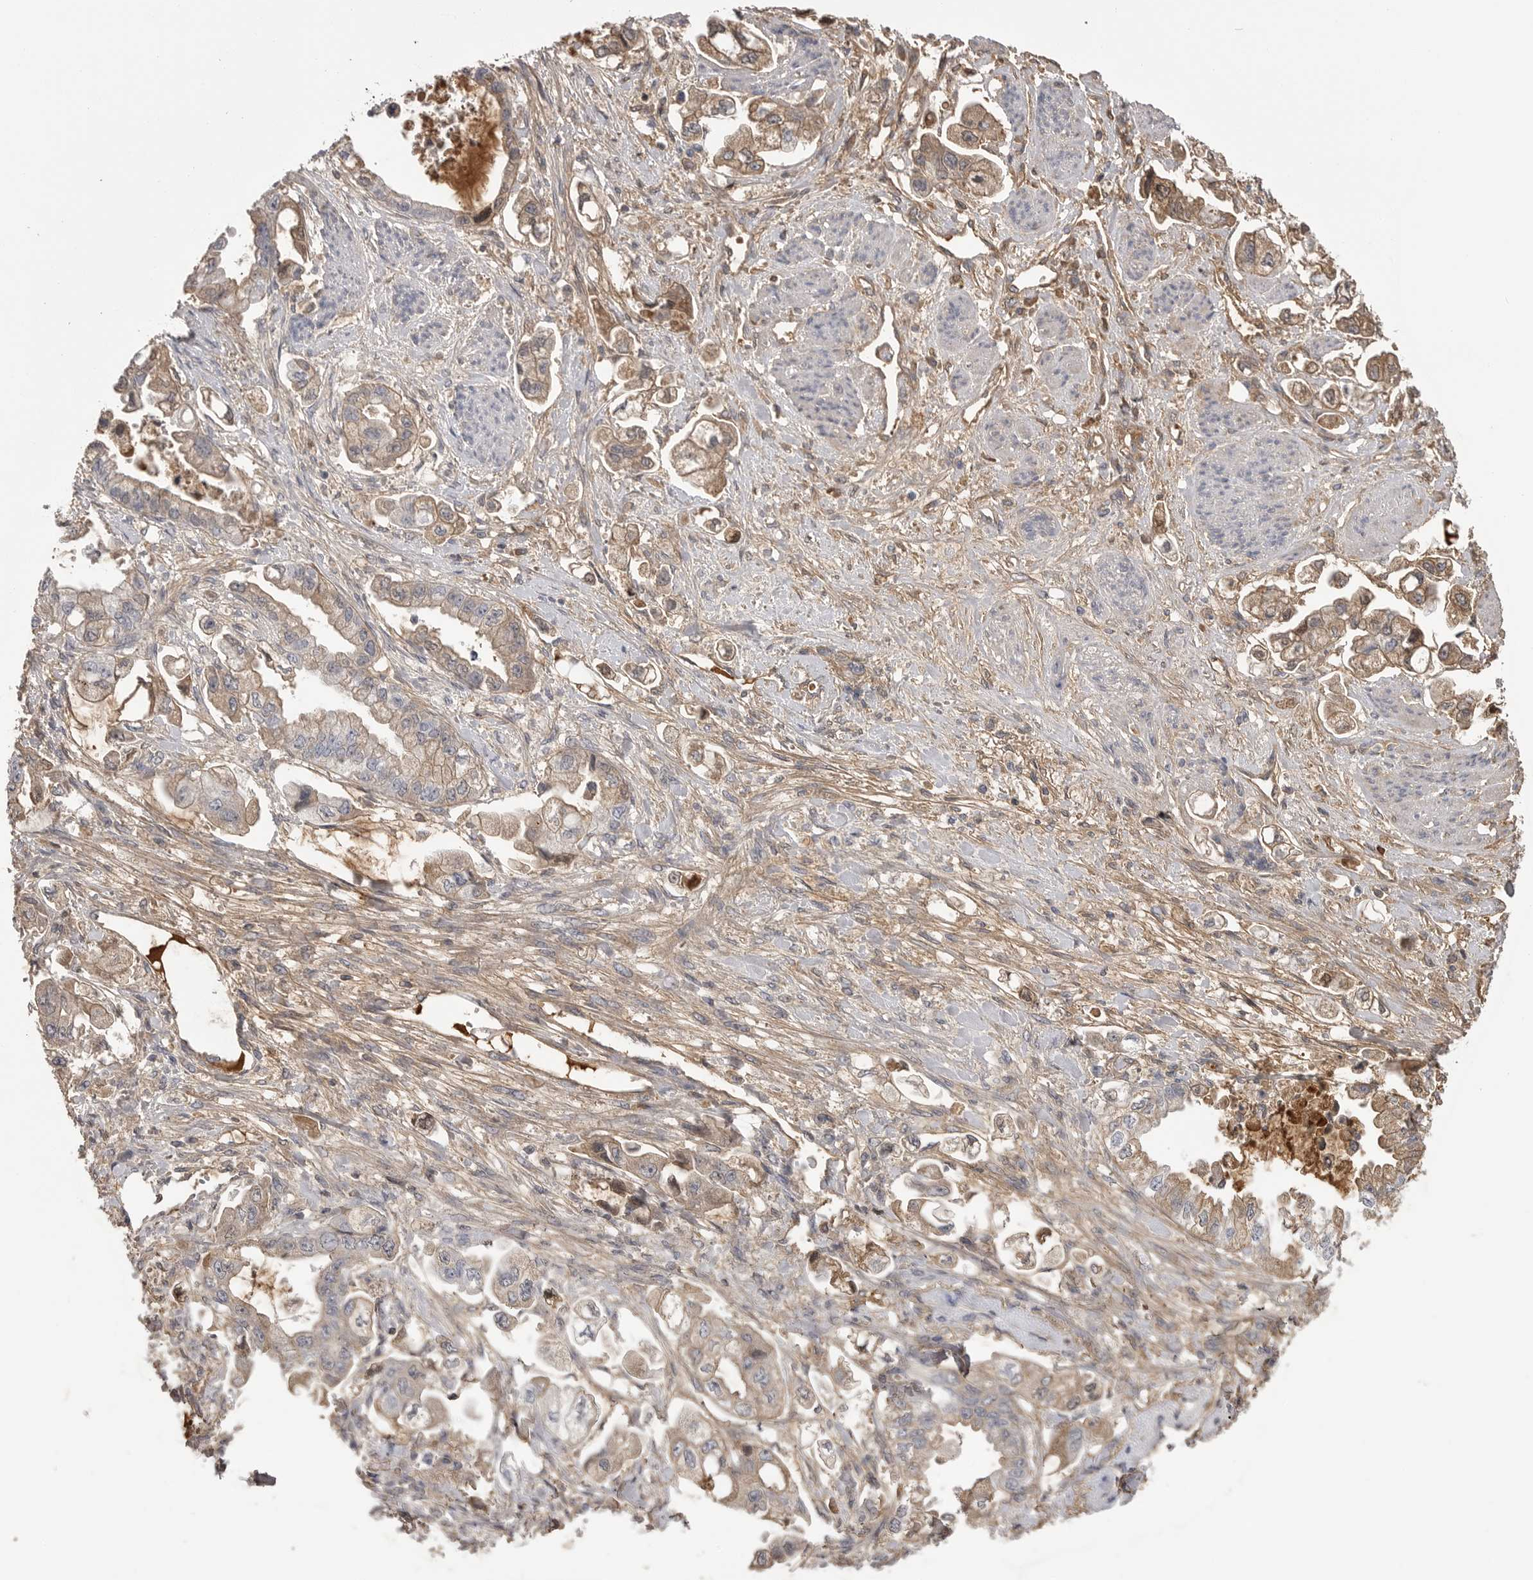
{"staining": {"intensity": "weak", "quantity": "<25%", "location": "cytoplasmic/membranous"}, "tissue": "stomach cancer", "cell_type": "Tumor cells", "image_type": "cancer", "snomed": [{"axis": "morphology", "description": "Adenocarcinoma, NOS"}, {"axis": "topography", "description": "Stomach"}], "caption": "Protein analysis of stomach cancer shows no significant positivity in tumor cells.", "gene": "AHSG", "patient": {"sex": "male", "age": 62}}